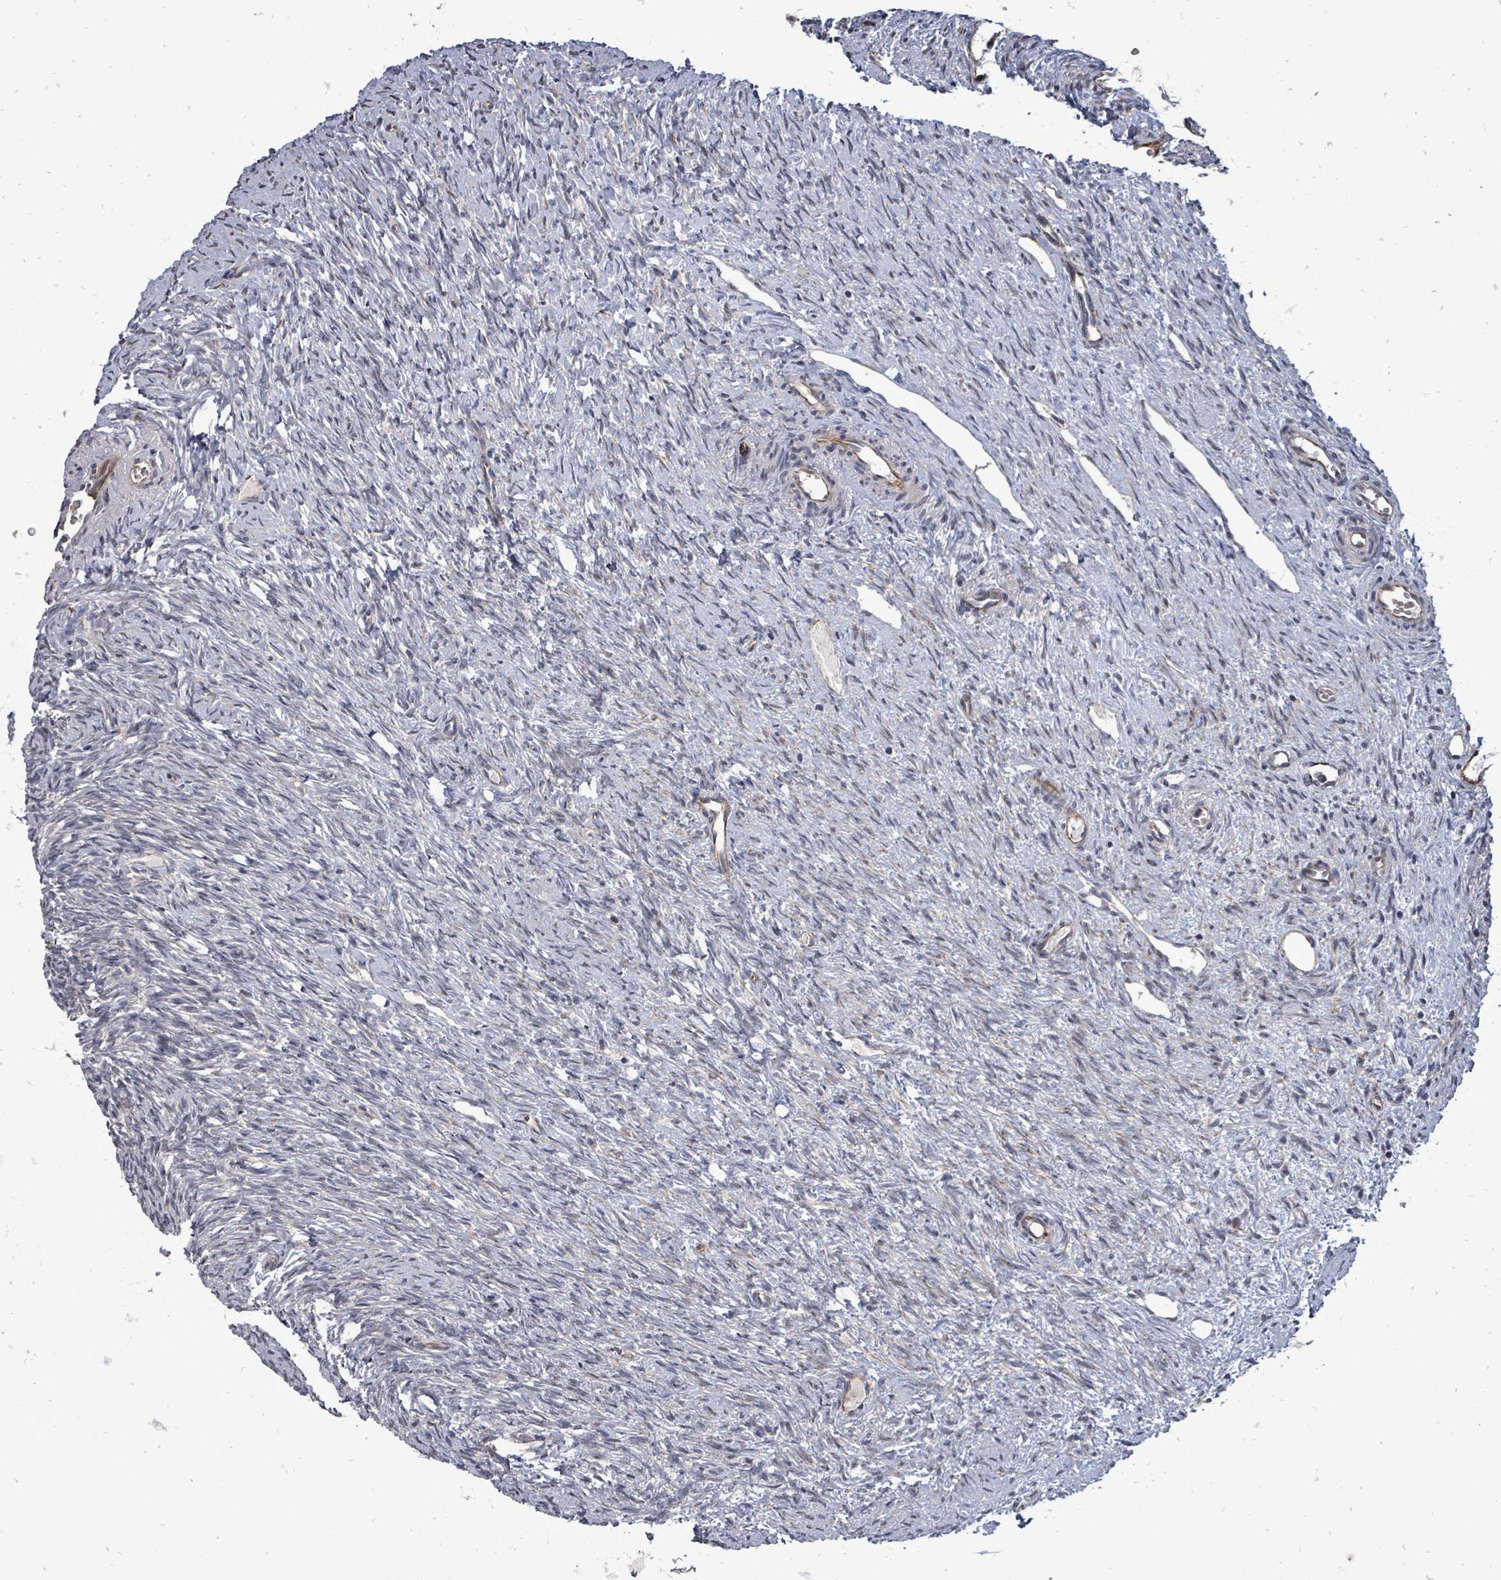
{"staining": {"intensity": "negative", "quantity": "none", "location": "none"}, "tissue": "ovary", "cell_type": "Ovarian stroma cells", "image_type": "normal", "snomed": [{"axis": "morphology", "description": "Normal tissue, NOS"}, {"axis": "topography", "description": "Ovary"}], "caption": "High power microscopy image of an immunohistochemistry (IHC) photomicrograph of normal ovary, revealing no significant positivity in ovarian stroma cells.", "gene": "RALGAPB", "patient": {"sex": "female", "age": 51}}